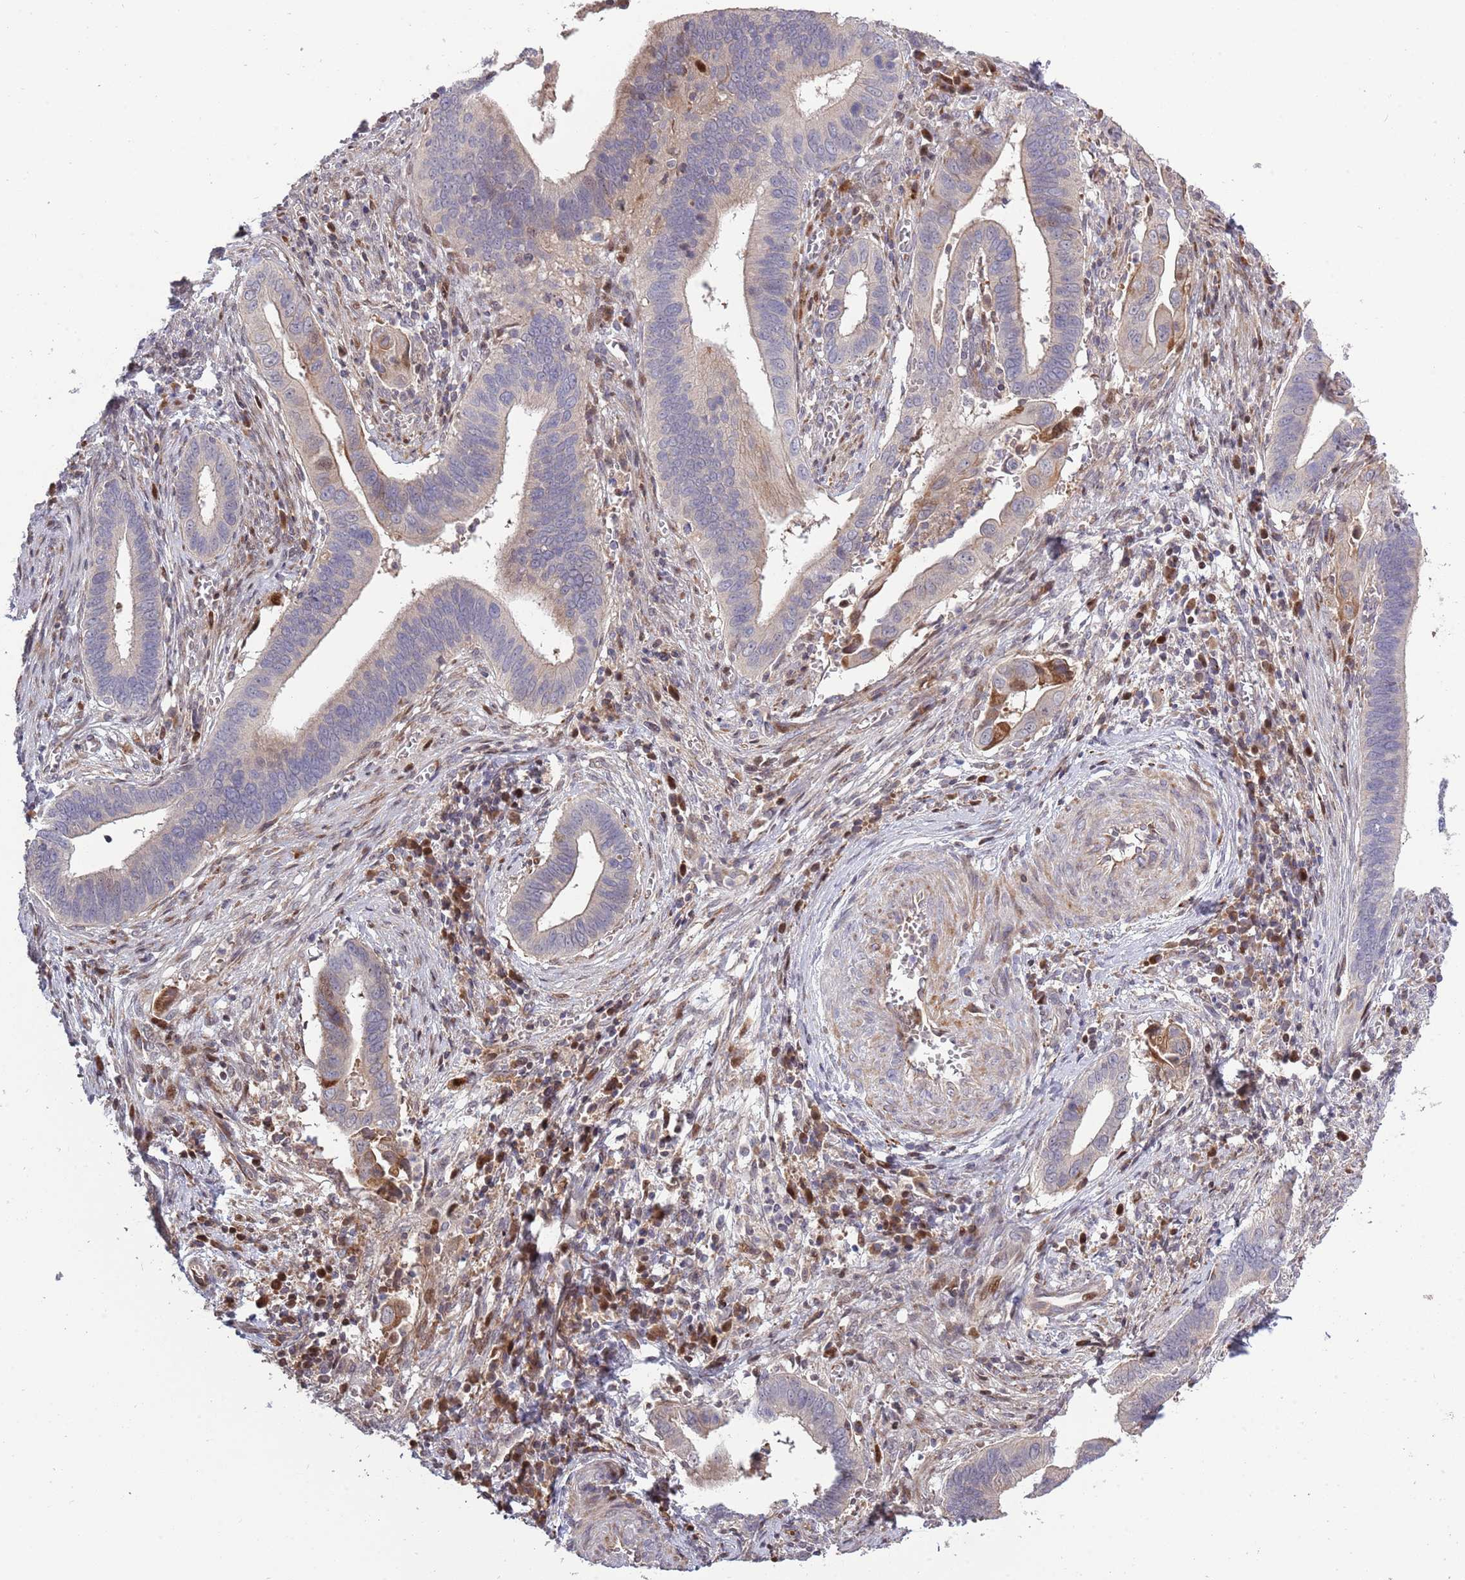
{"staining": {"intensity": "moderate", "quantity": "<25%", "location": "nuclear"}, "tissue": "cervical cancer", "cell_type": "Tumor cells", "image_type": "cancer", "snomed": [{"axis": "morphology", "description": "Adenocarcinoma, NOS"}, {"axis": "topography", "description": "Cervix"}], "caption": "This is a histology image of IHC staining of cervical cancer (adenocarcinoma), which shows moderate staining in the nuclear of tumor cells.", "gene": "SYNDIG1L", "patient": {"sex": "female", "age": 42}}